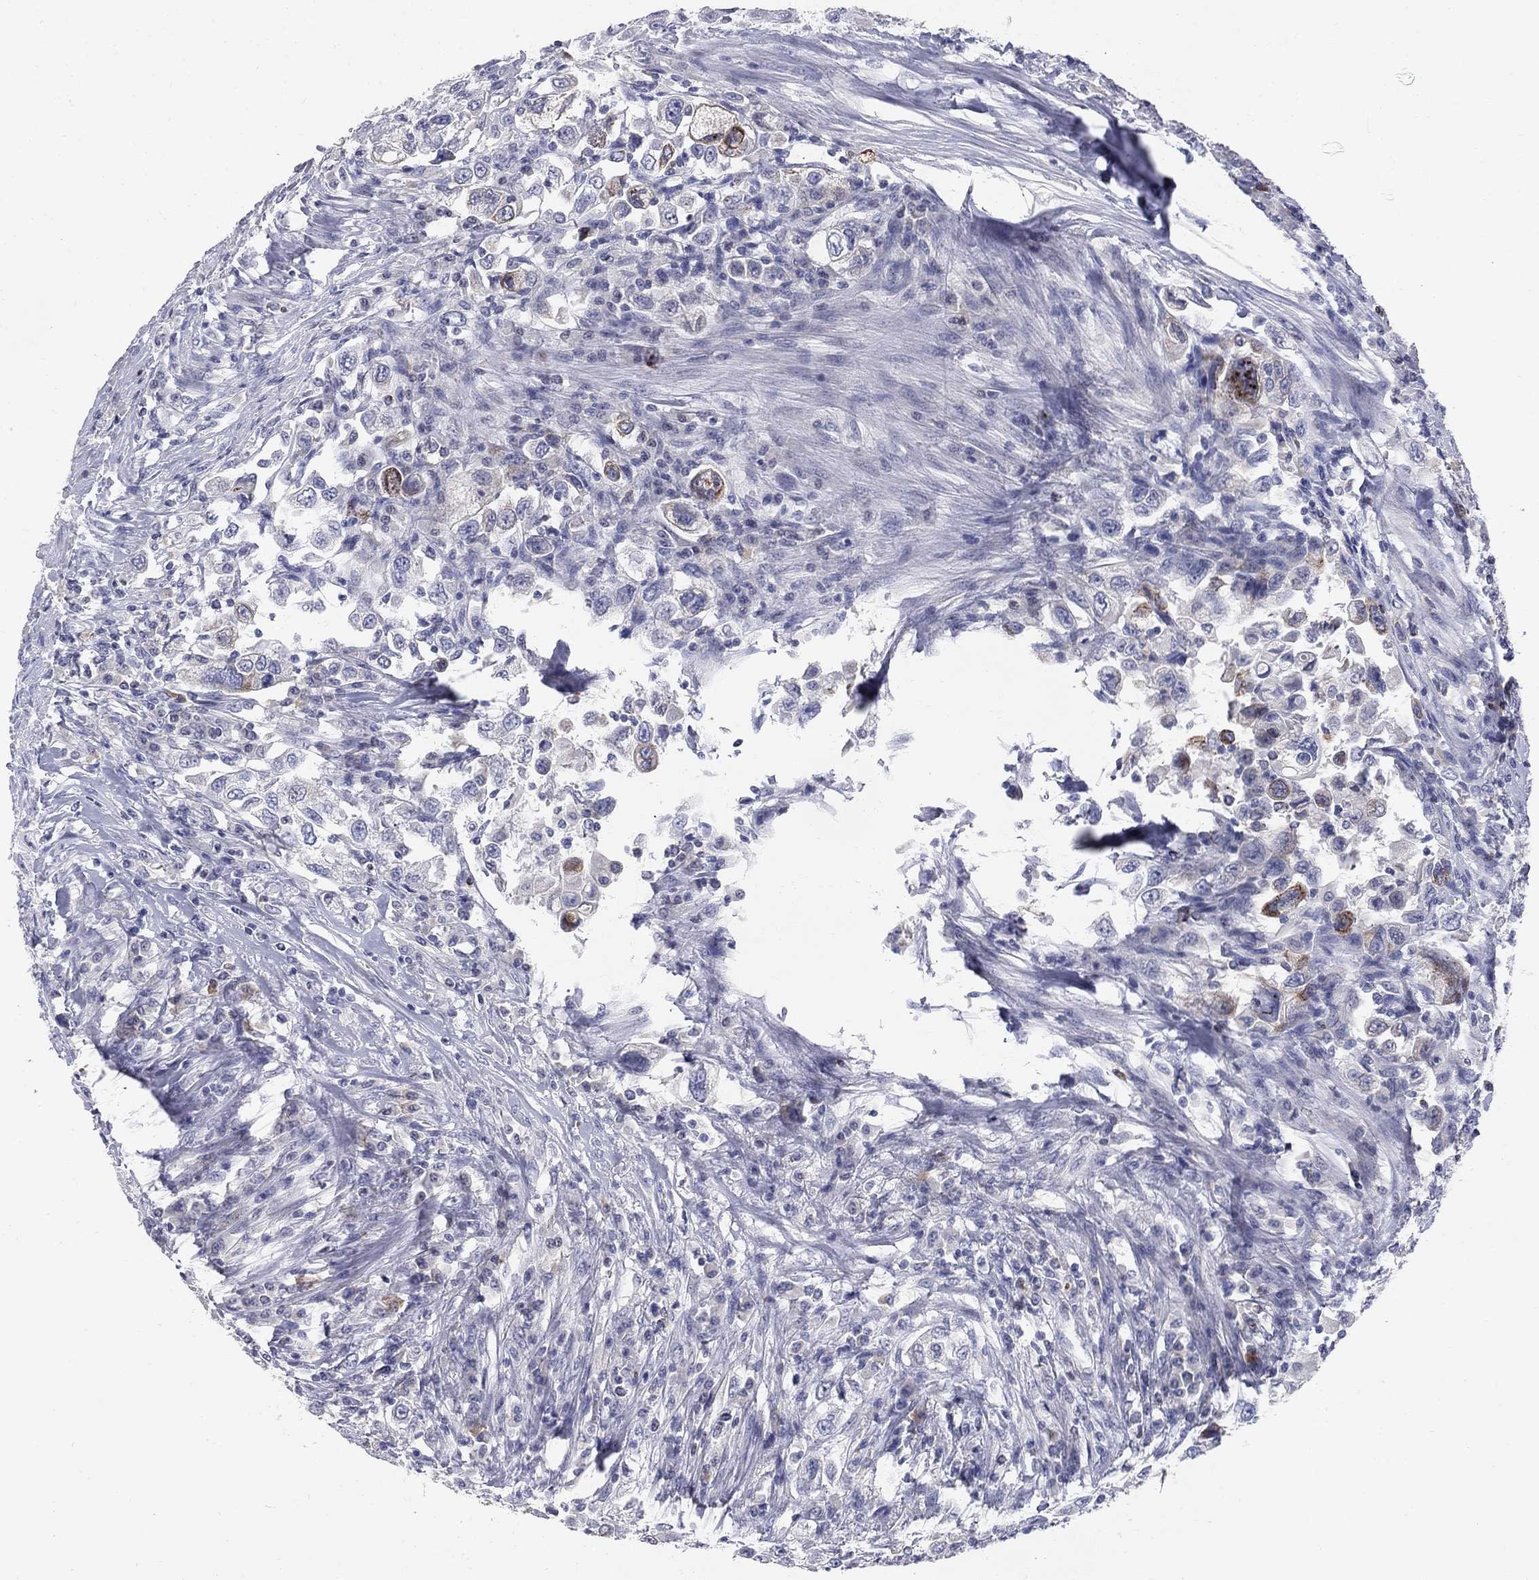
{"staining": {"intensity": "negative", "quantity": "none", "location": "none"}, "tissue": "urothelial cancer", "cell_type": "Tumor cells", "image_type": "cancer", "snomed": [{"axis": "morphology", "description": "Urothelial carcinoma, High grade"}, {"axis": "topography", "description": "Urinary bladder"}], "caption": "This image is of urothelial cancer stained with IHC to label a protein in brown with the nuclei are counter-stained blue. There is no staining in tumor cells.", "gene": "NTRK2", "patient": {"sex": "female", "age": 56}}